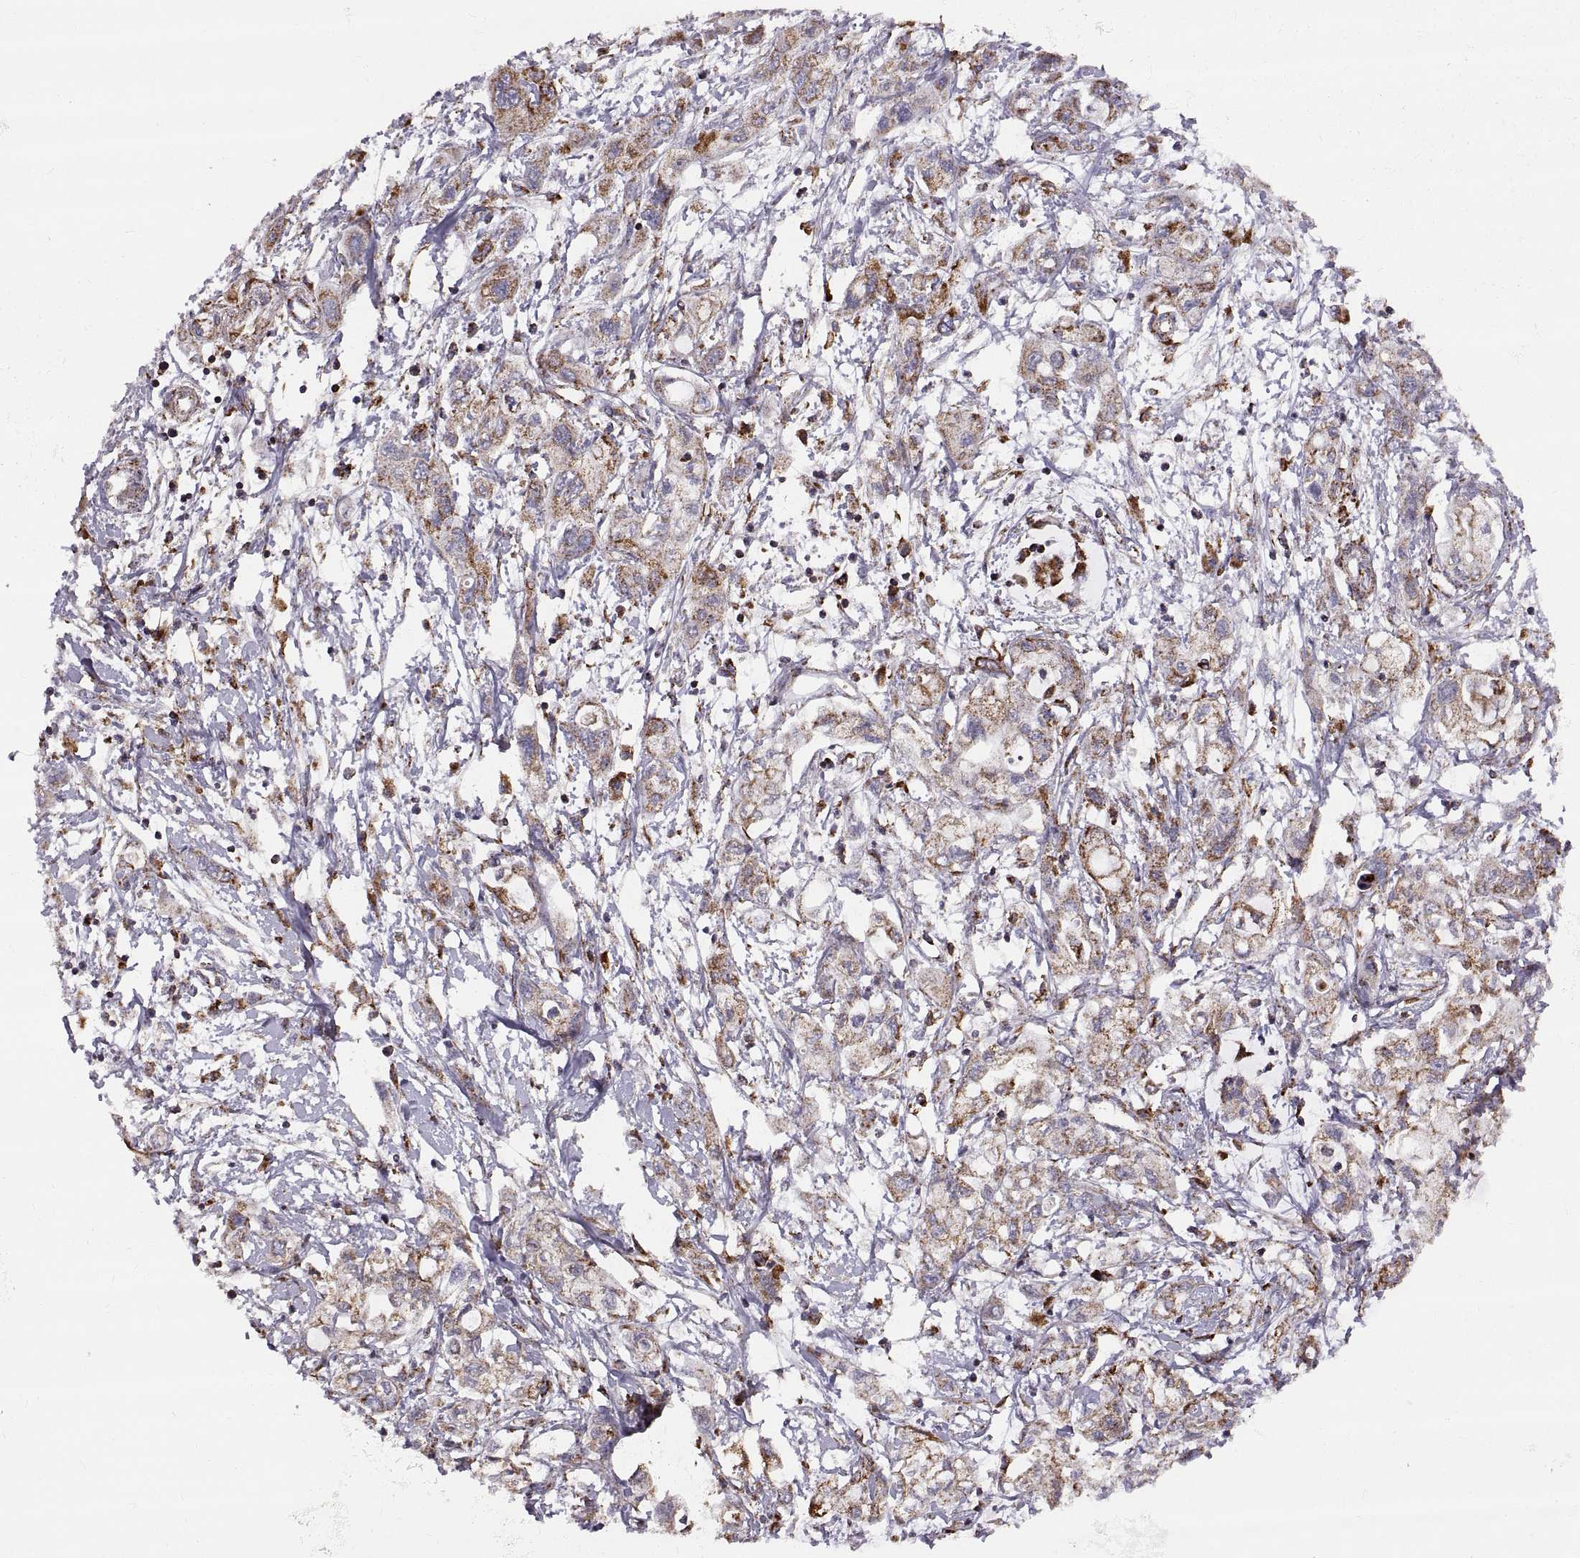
{"staining": {"intensity": "moderate", "quantity": "25%-75%", "location": "cytoplasmic/membranous"}, "tissue": "pancreatic cancer", "cell_type": "Tumor cells", "image_type": "cancer", "snomed": [{"axis": "morphology", "description": "Adenocarcinoma, NOS"}, {"axis": "topography", "description": "Pancreas"}], "caption": "A medium amount of moderate cytoplasmic/membranous expression is present in about 25%-75% of tumor cells in pancreatic cancer (adenocarcinoma) tissue.", "gene": "ARSD", "patient": {"sex": "male", "age": 54}}